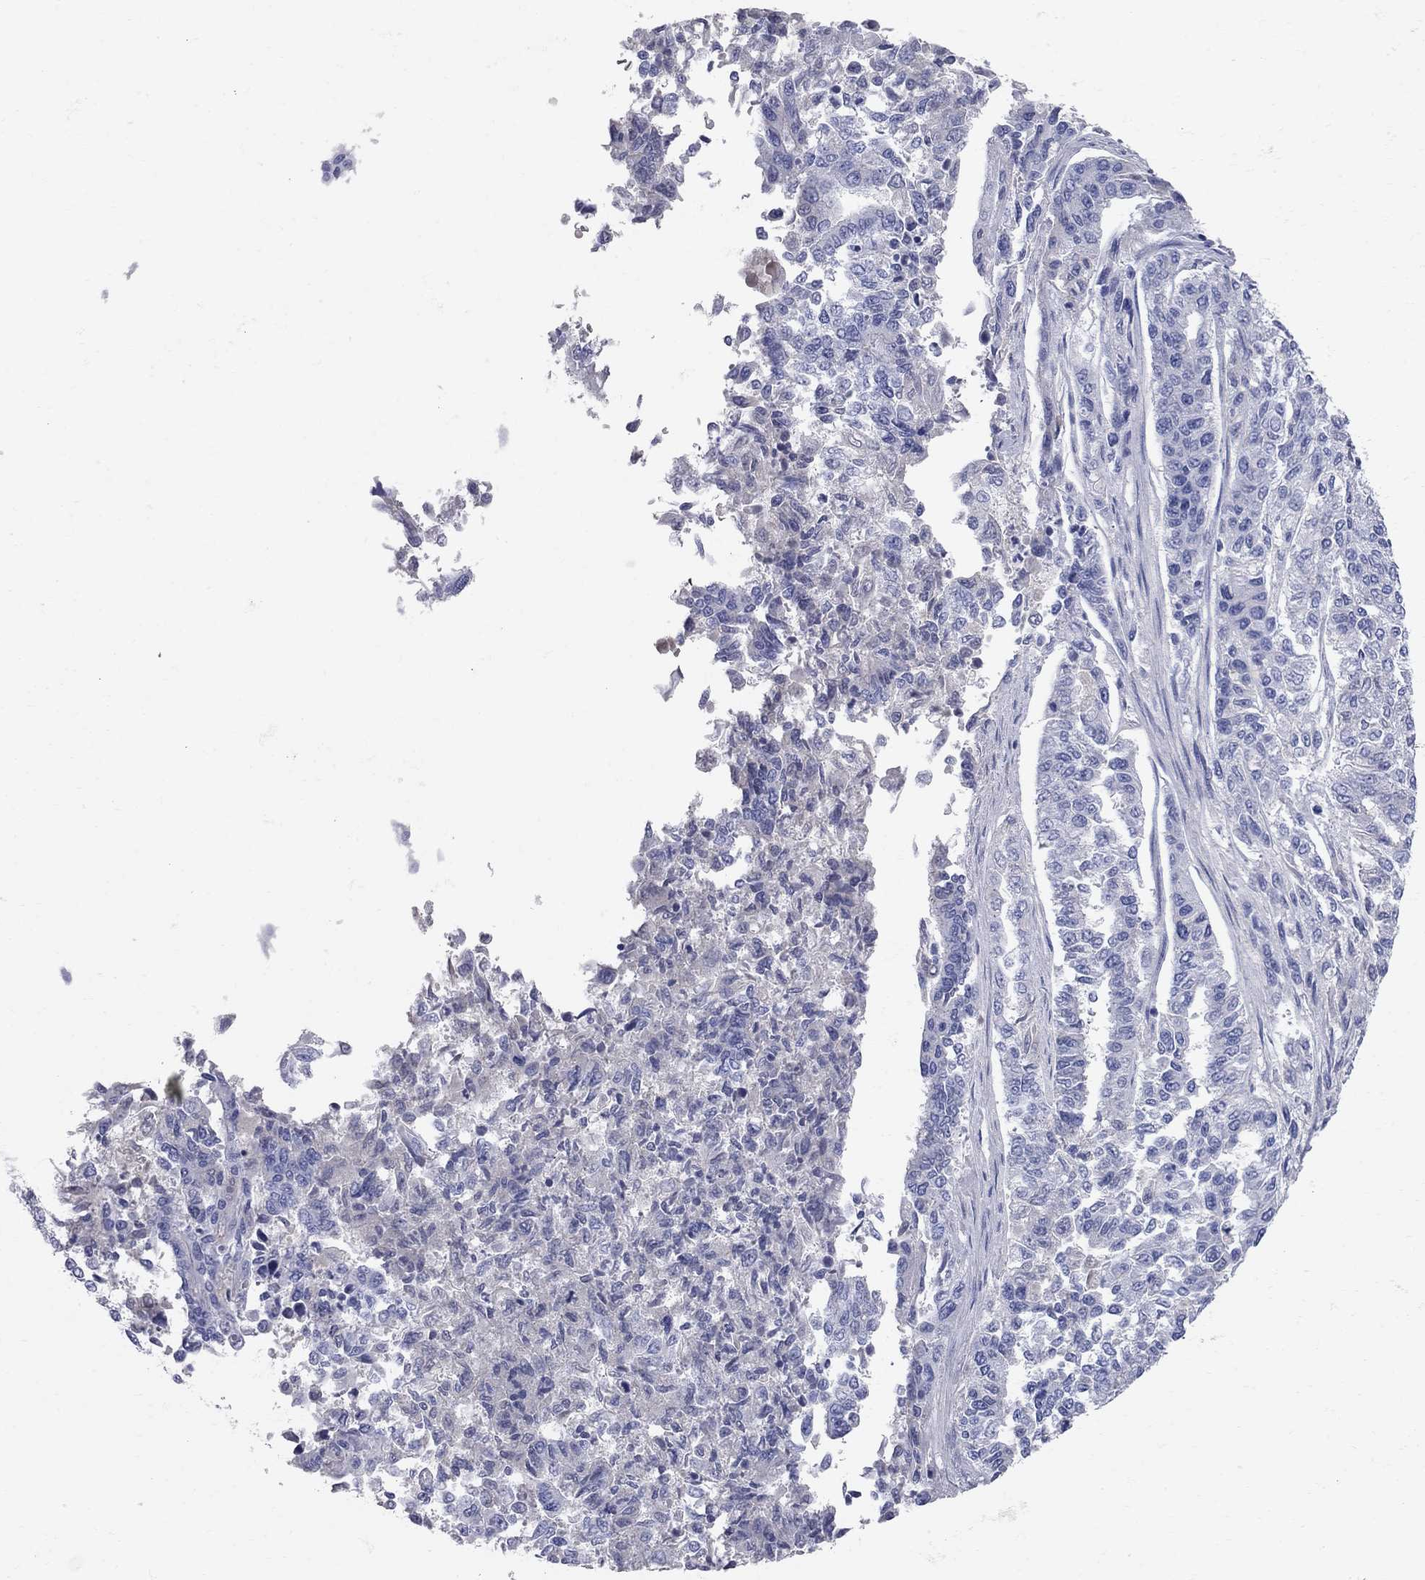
{"staining": {"intensity": "negative", "quantity": "none", "location": "none"}, "tissue": "endometrial cancer", "cell_type": "Tumor cells", "image_type": "cancer", "snomed": [{"axis": "morphology", "description": "Adenocarcinoma, NOS"}, {"axis": "topography", "description": "Uterus"}], "caption": "An image of endometrial cancer stained for a protein shows no brown staining in tumor cells.", "gene": "AOX1", "patient": {"sex": "female", "age": 59}}